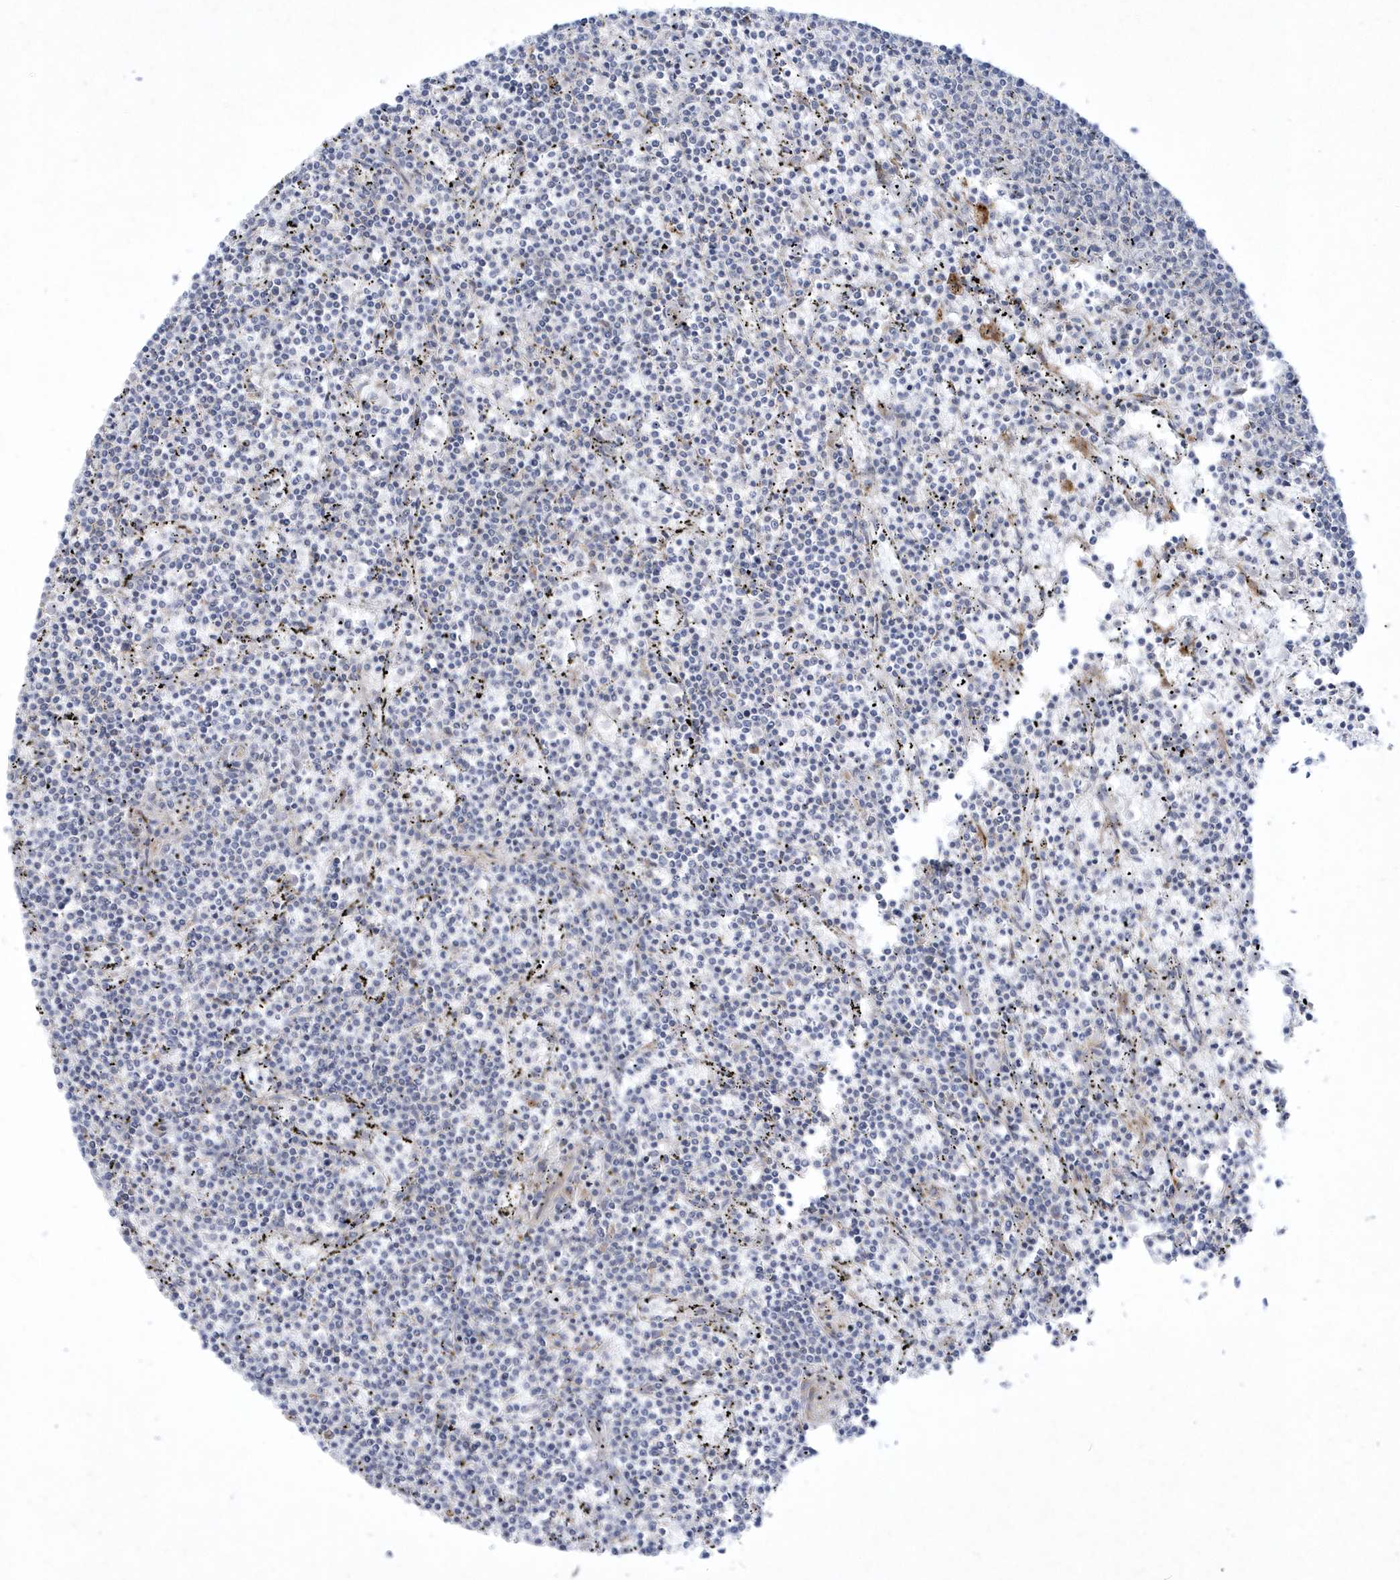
{"staining": {"intensity": "negative", "quantity": "none", "location": "none"}, "tissue": "lymphoma", "cell_type": "Tumor cells", "image_type": "cancer", "snomed": [{"axis": "morphology", "description": "Malignant lymphoma, non-Hodgkin's type, Low grade"}, {"axis": "topography", "description": "Spleen"}], "caption": "DAB immunohistochemical staining of malignant lymphoma, non-Hodgkin's type (low-grade) exhibits no significant expression in tumor cells.", "gene": "LARS1", "patient": {"sex": "female", "age": 50}}